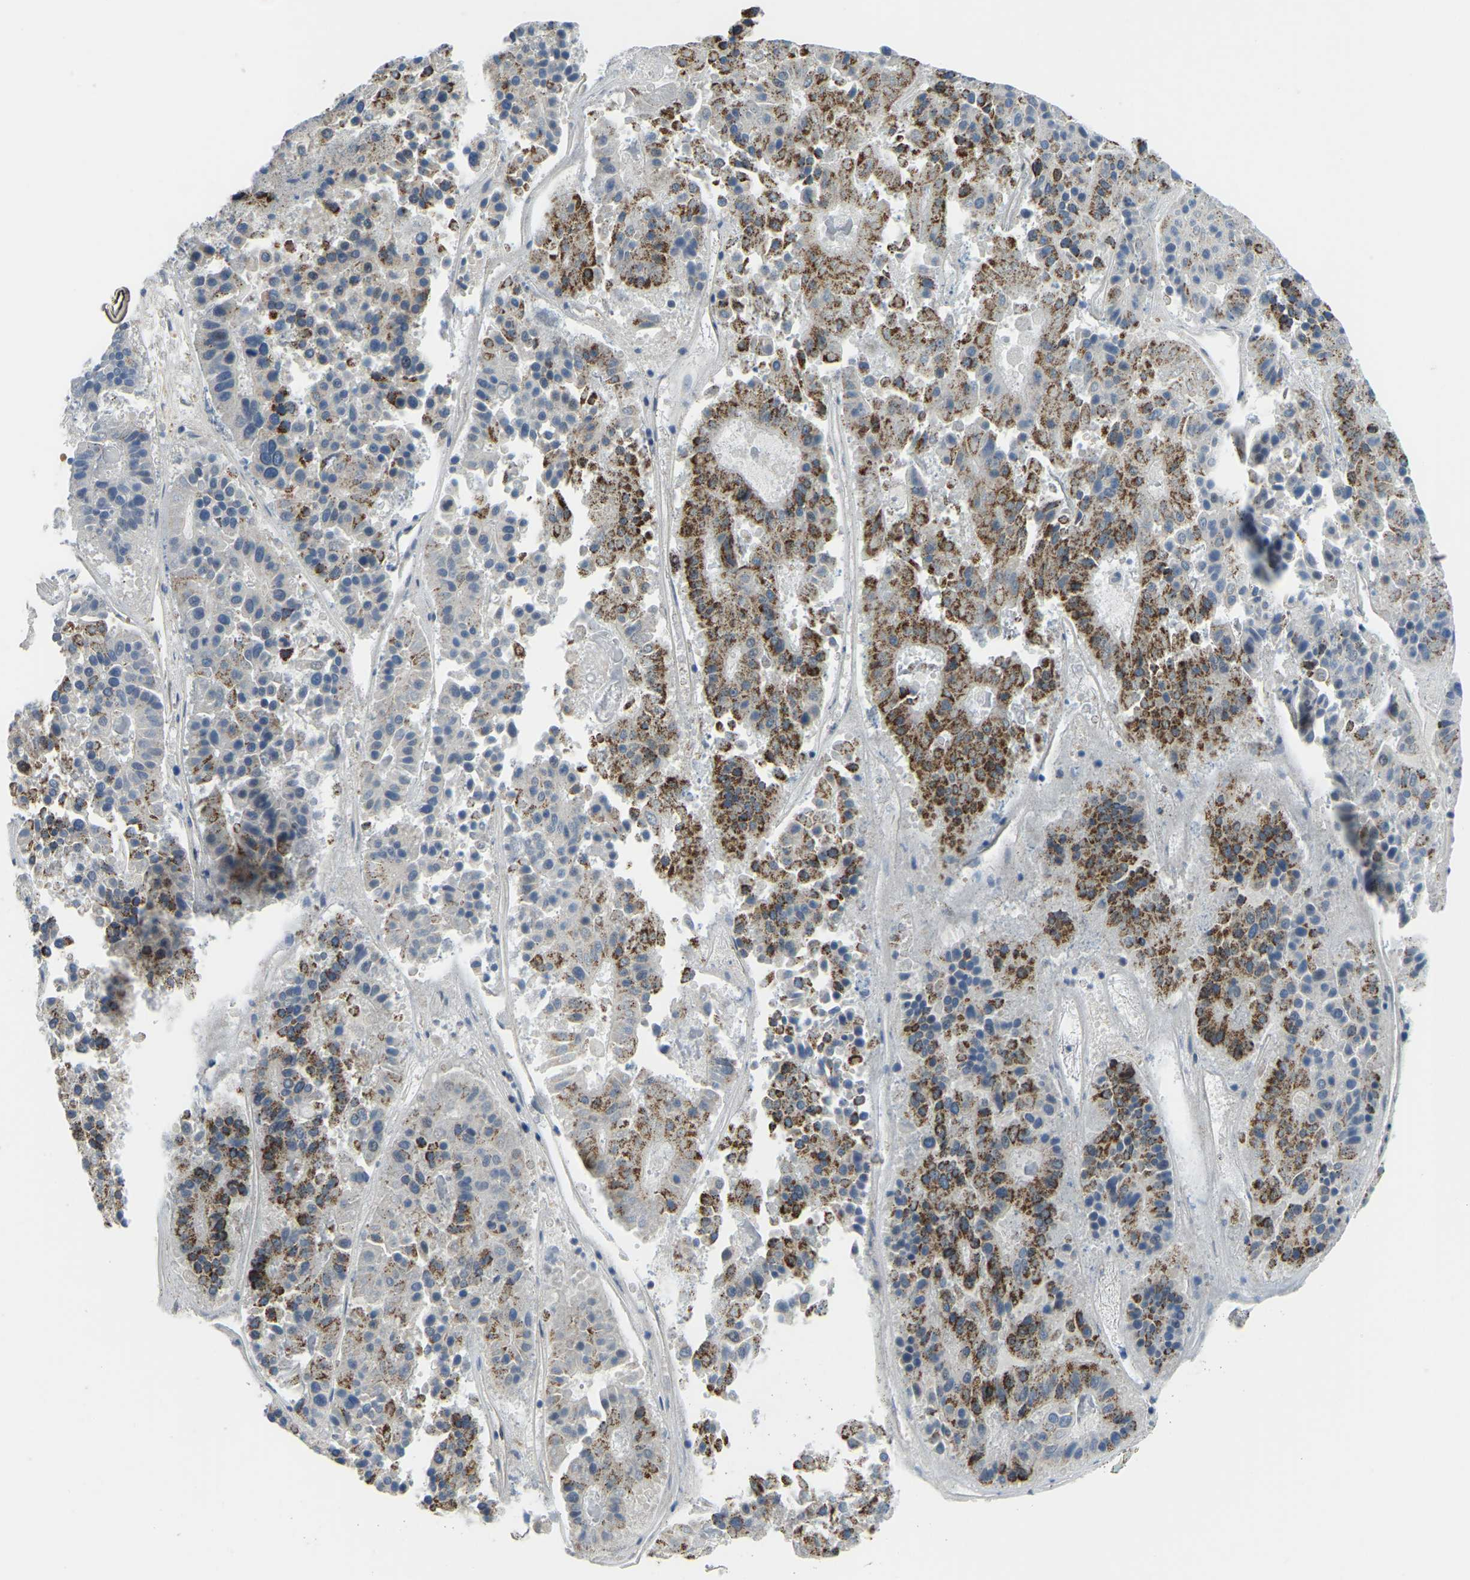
{"staining": {"intensity": "moderate", "quantity": ">75%", "location": "cytoplasmic/membranous"}, "tissue": "pancreatic cancer", "cell_type": "Tumor cells", "image_type": "cancer", "snomed": [{"axis": "morphology", "description": "Adenocarcinoma, NOS"}, {"axis": "topography", "description": "Pancreas"}], "caption": "Human adenocarcinoma (pancreatic) stained with a brown dye demonstrates moderate cytoplasmic/membranous positive staining in about >75% of tumor cells.", "gene": "PSMD7", "patient": {"sex": "male", "age": 50}}